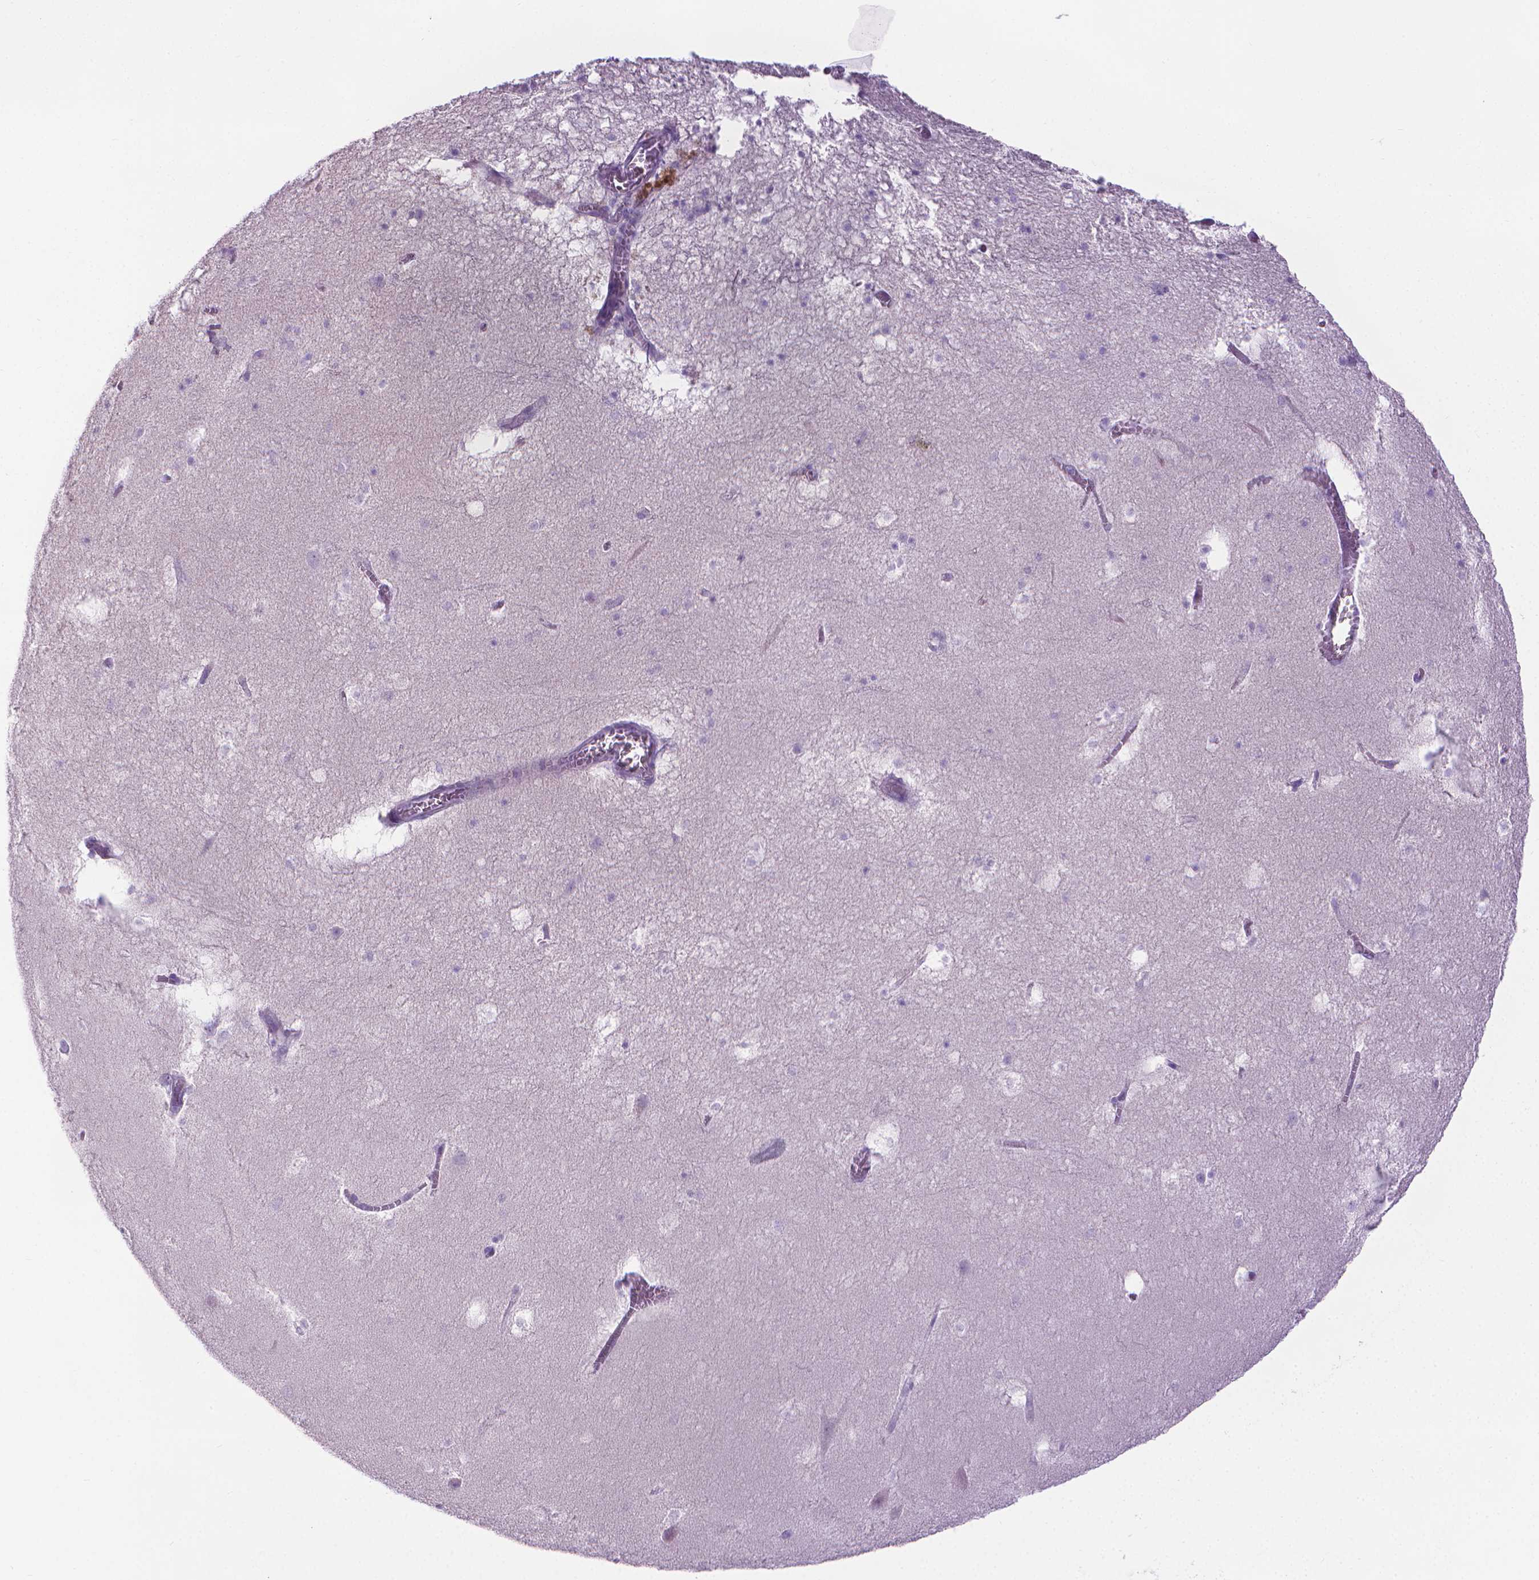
{"staining": {"intensity": "negative", "quantity": "none", "location": "none"}, "tissue": "hippocampus", "cell_type": "Glial cells", "image_type": "normal", "snomed": [{"axis": "morphology", "description": "Normal tissue, NOS"}, {"axis": "topography", "description": "Hippocampus"}], "caption": "IHC photomicrograph of benign hippocampus stained for a protein (brown), which displays no expression in glial cells.", "gene": "SPAG6", "patient": {"sex": "male", "age": 45}}